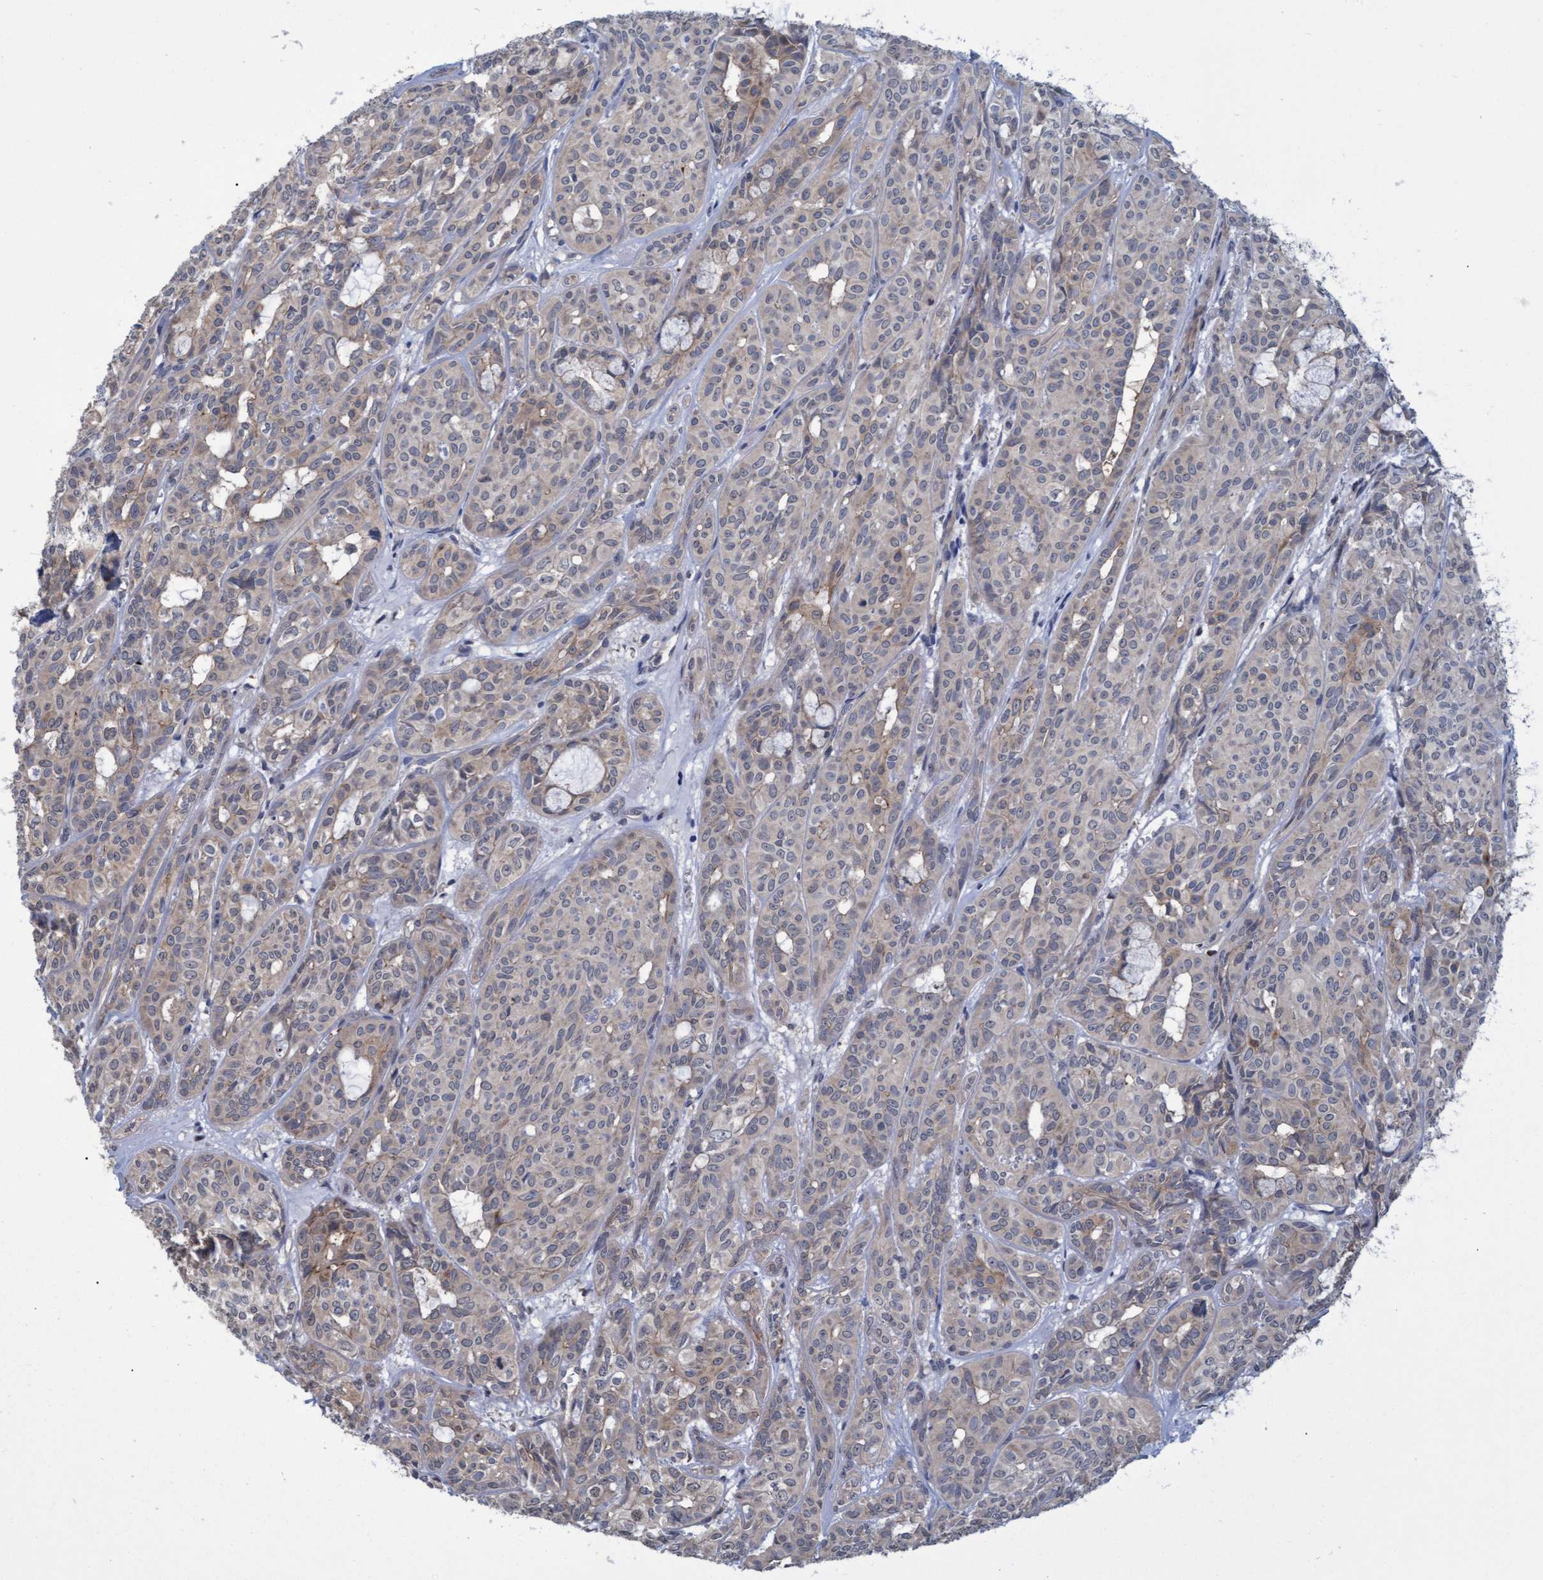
{"staining": {"intensity": "weak", "quantity": "25%-75%", "location": "cytoplasmic/membranous"}, "tissue": "head and neck cancer", "cell_type": "Tumor cells", "image_type": "cancer", "snomed": [{"axis": "morphology", "description": "Adenocarcinoma, NOS"}, {"axis": "topography", "description": "Salivary gland, NOS"}, {"axis": "topography", "description": "Head-Neck"}], "caption": "Tumor cells exhibit low levels of weak cytoplasmic/membranous positivity in about 25%-75% of cells in head and neck cancer (adenocarcinoma). Nuclei are stained in blue.", "gene": "NAA15", "patient": {"sex": "female", "age": 76}}